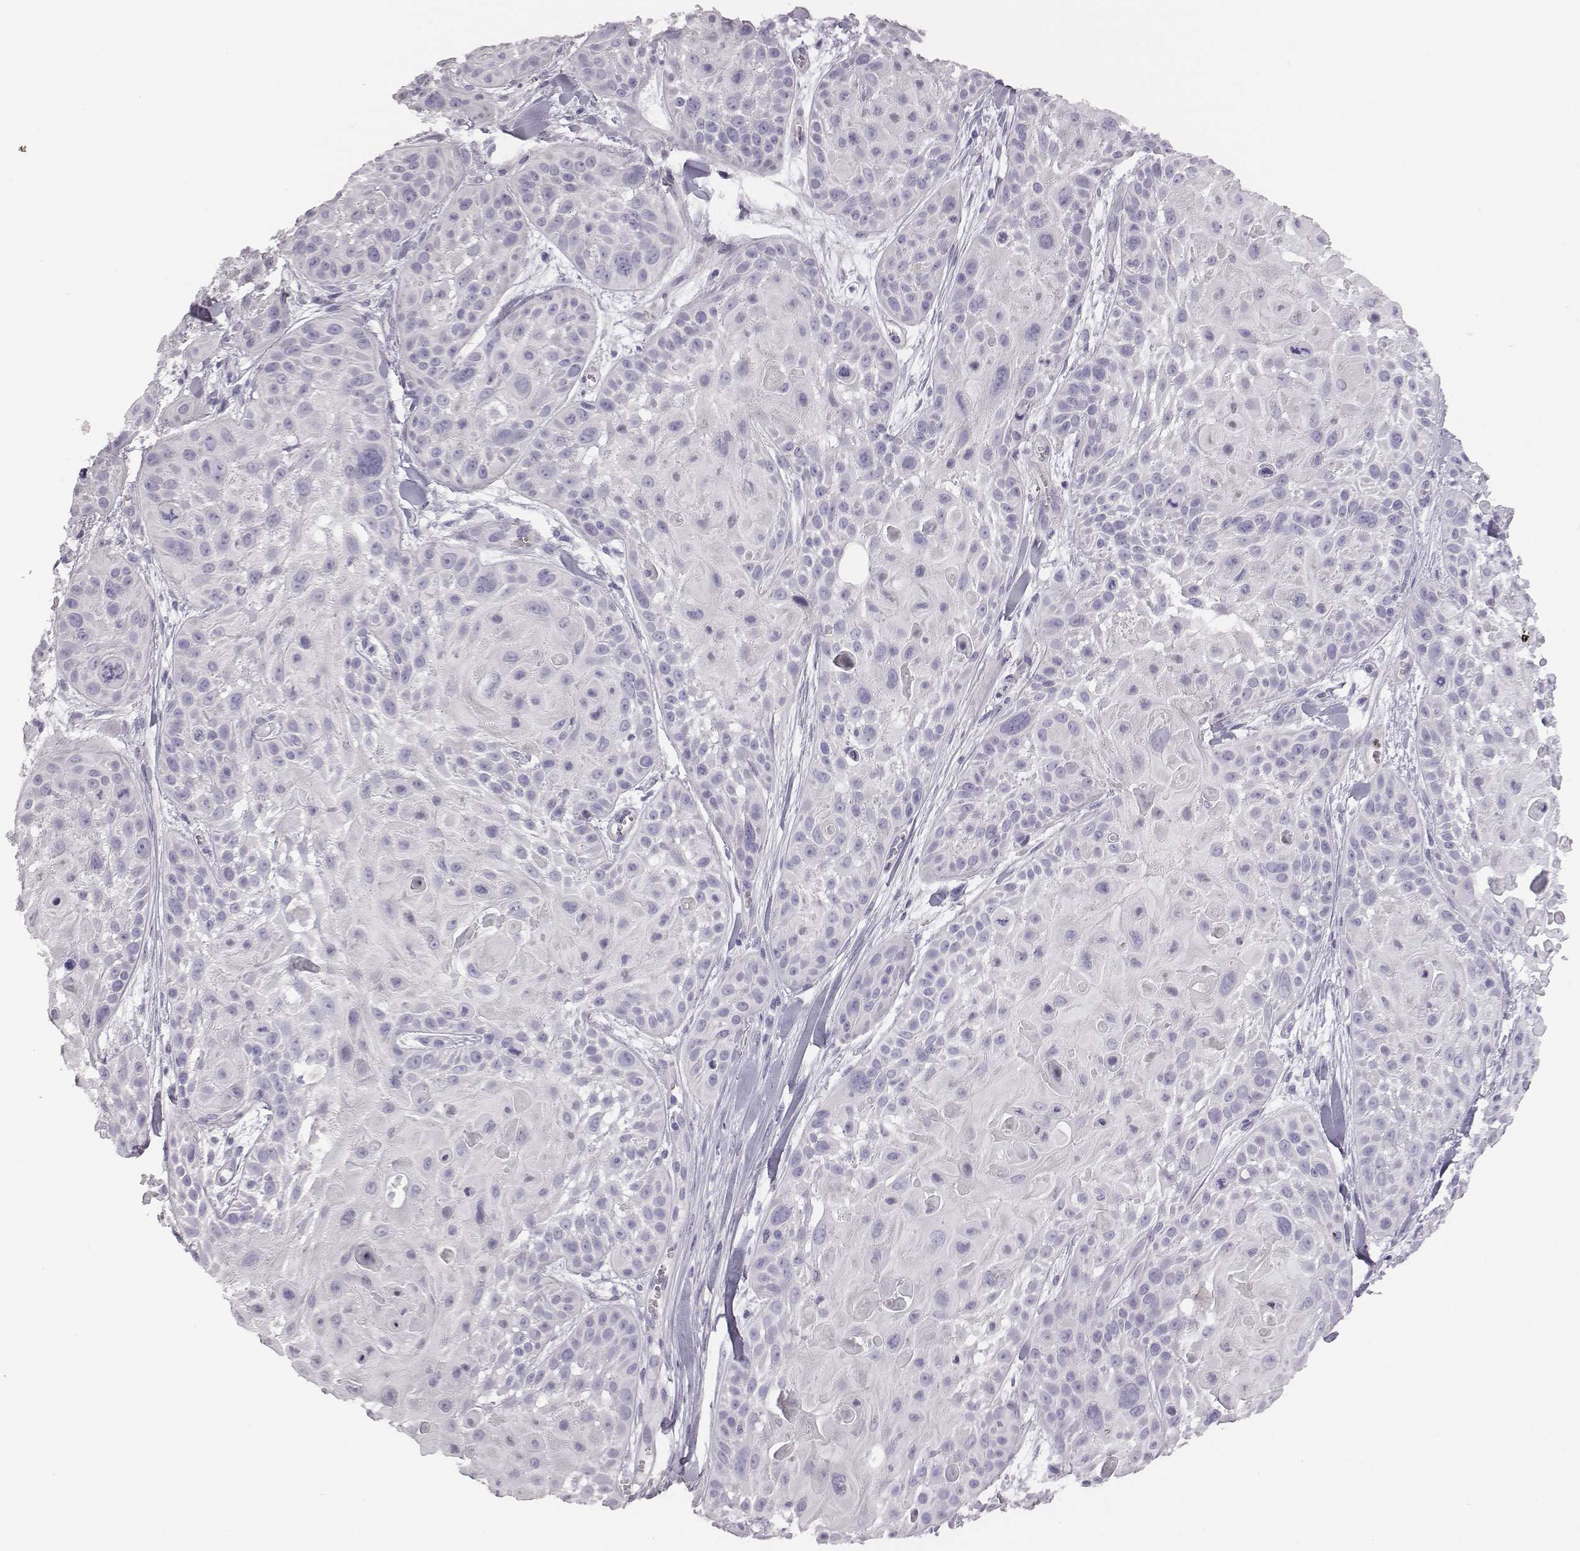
{"staining": {"intensity": "negative", "quantity": "none", "location": "none"}, "tissue": "skin cancer", "cell_type": "Tumor cells", "image_type": "cancer", "snomed": [{"axis": "morphology", "description": "Squamous cell carcinoma, NOS"}, {"axis": "topography", "description": "Skin"}, {"axis": "topography", "description": "Anal"}], "caption": "High power microscopy micrograph of an immunohistochemistry (IHC) histopathology image of skin cancer, revealing no significant expression in tumor cells. The staining was performed using DAB to visualize the protein expression in brown, while the nuclei were stained in blue with hematoxylin (Magnification: 20x).", "gene": "ADAM7", "patient": {"sex": "female", "age": 75}}